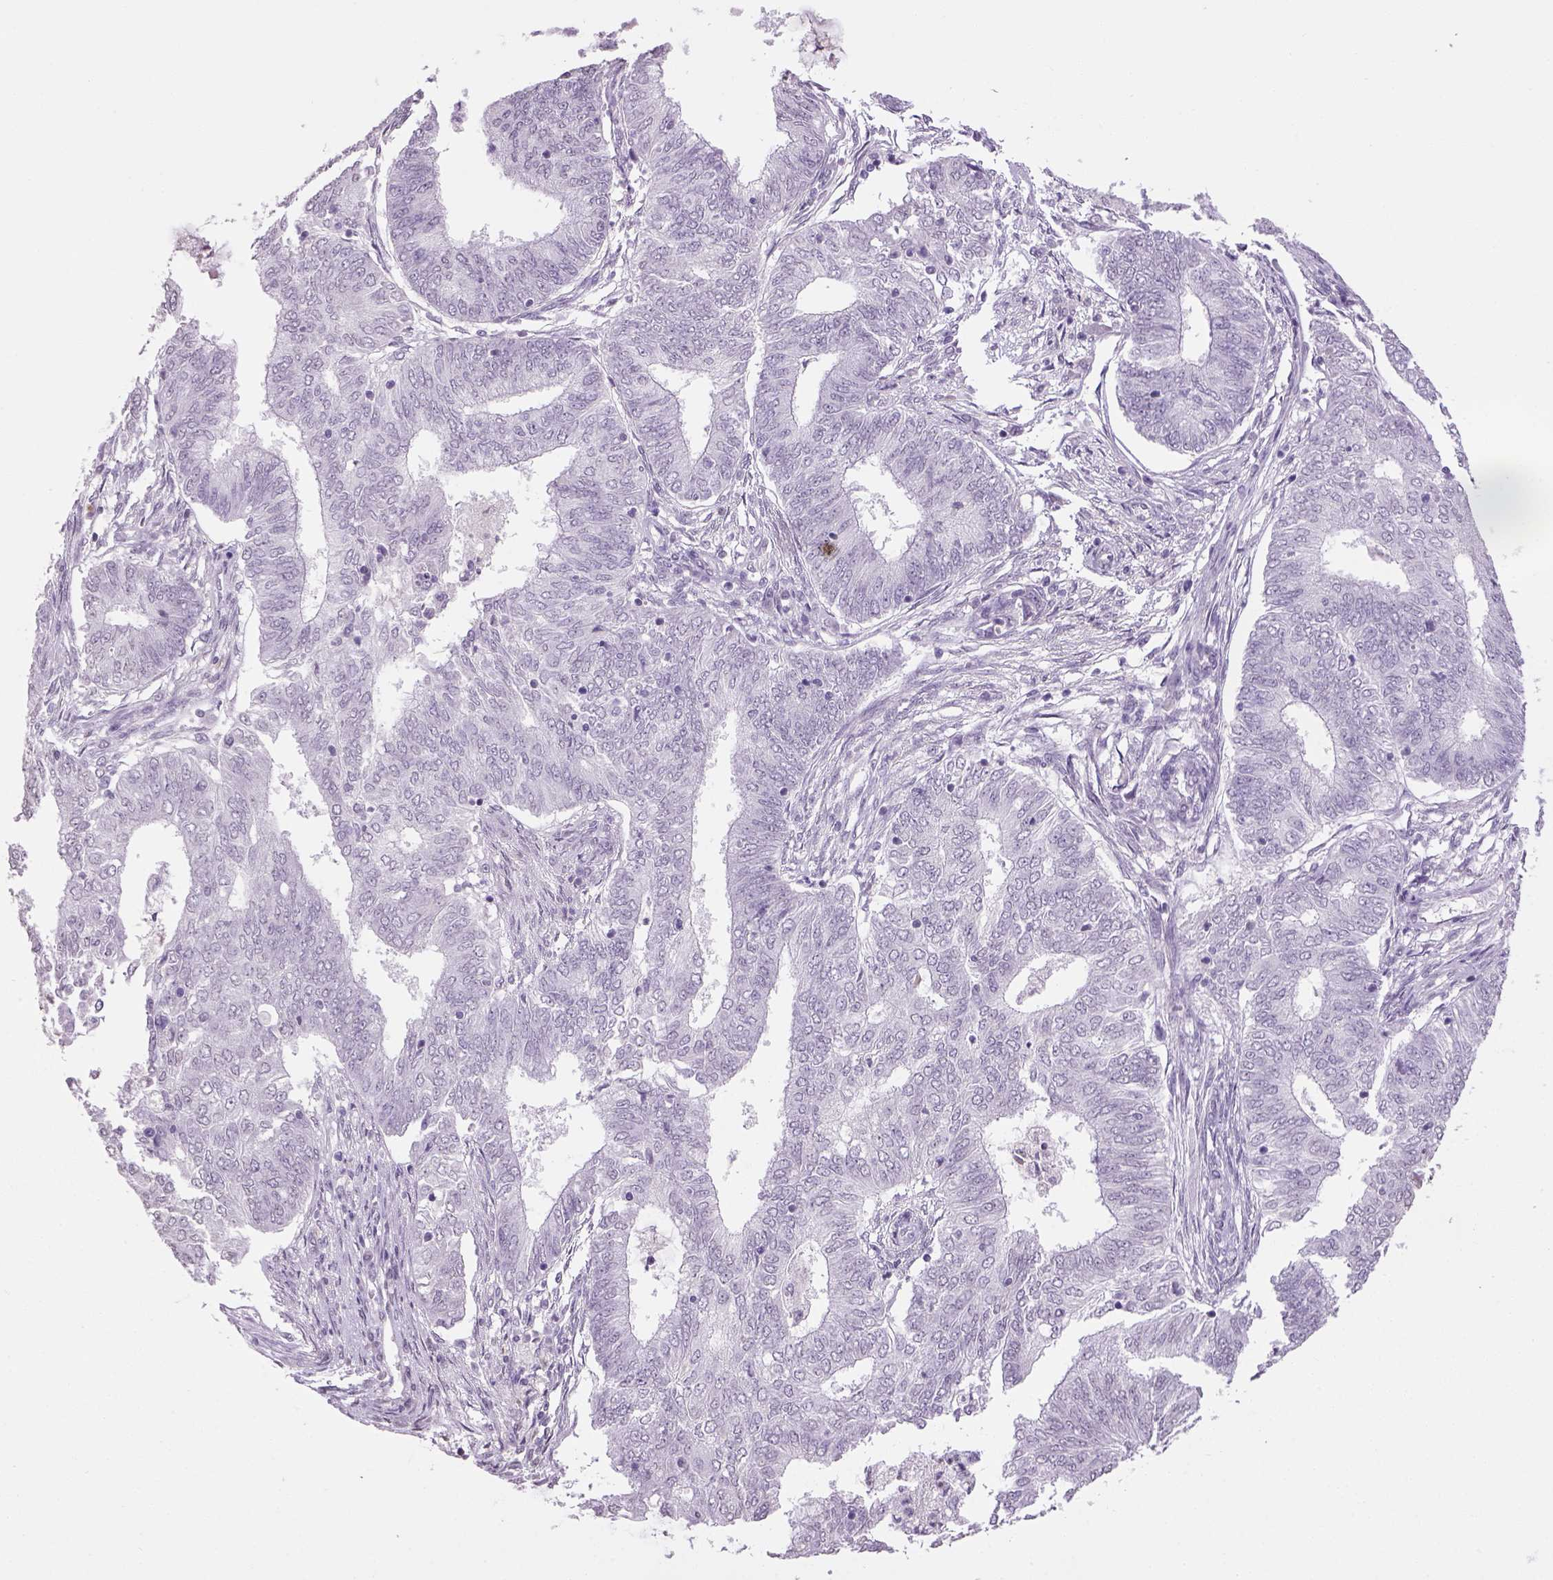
{"staining": {"intensity": "negative", "quantity": "none", "location": "none"}, "tissue": "endometrial cancer", "cell_type": "Tumor cells", "image_type": "cancer", "snomed": [{"axis": "morphology", "description": "Adenocarcinoma, NOS"}, {"axis": "topography", "description": "Endometrium"}], "caption": "Tumor cells show no significant positivity in endometrial adenocarcinoma. Nuclei are stained in blue.", "gene": "PRRT1", "patient": {"sex": "female", "age": 62}}